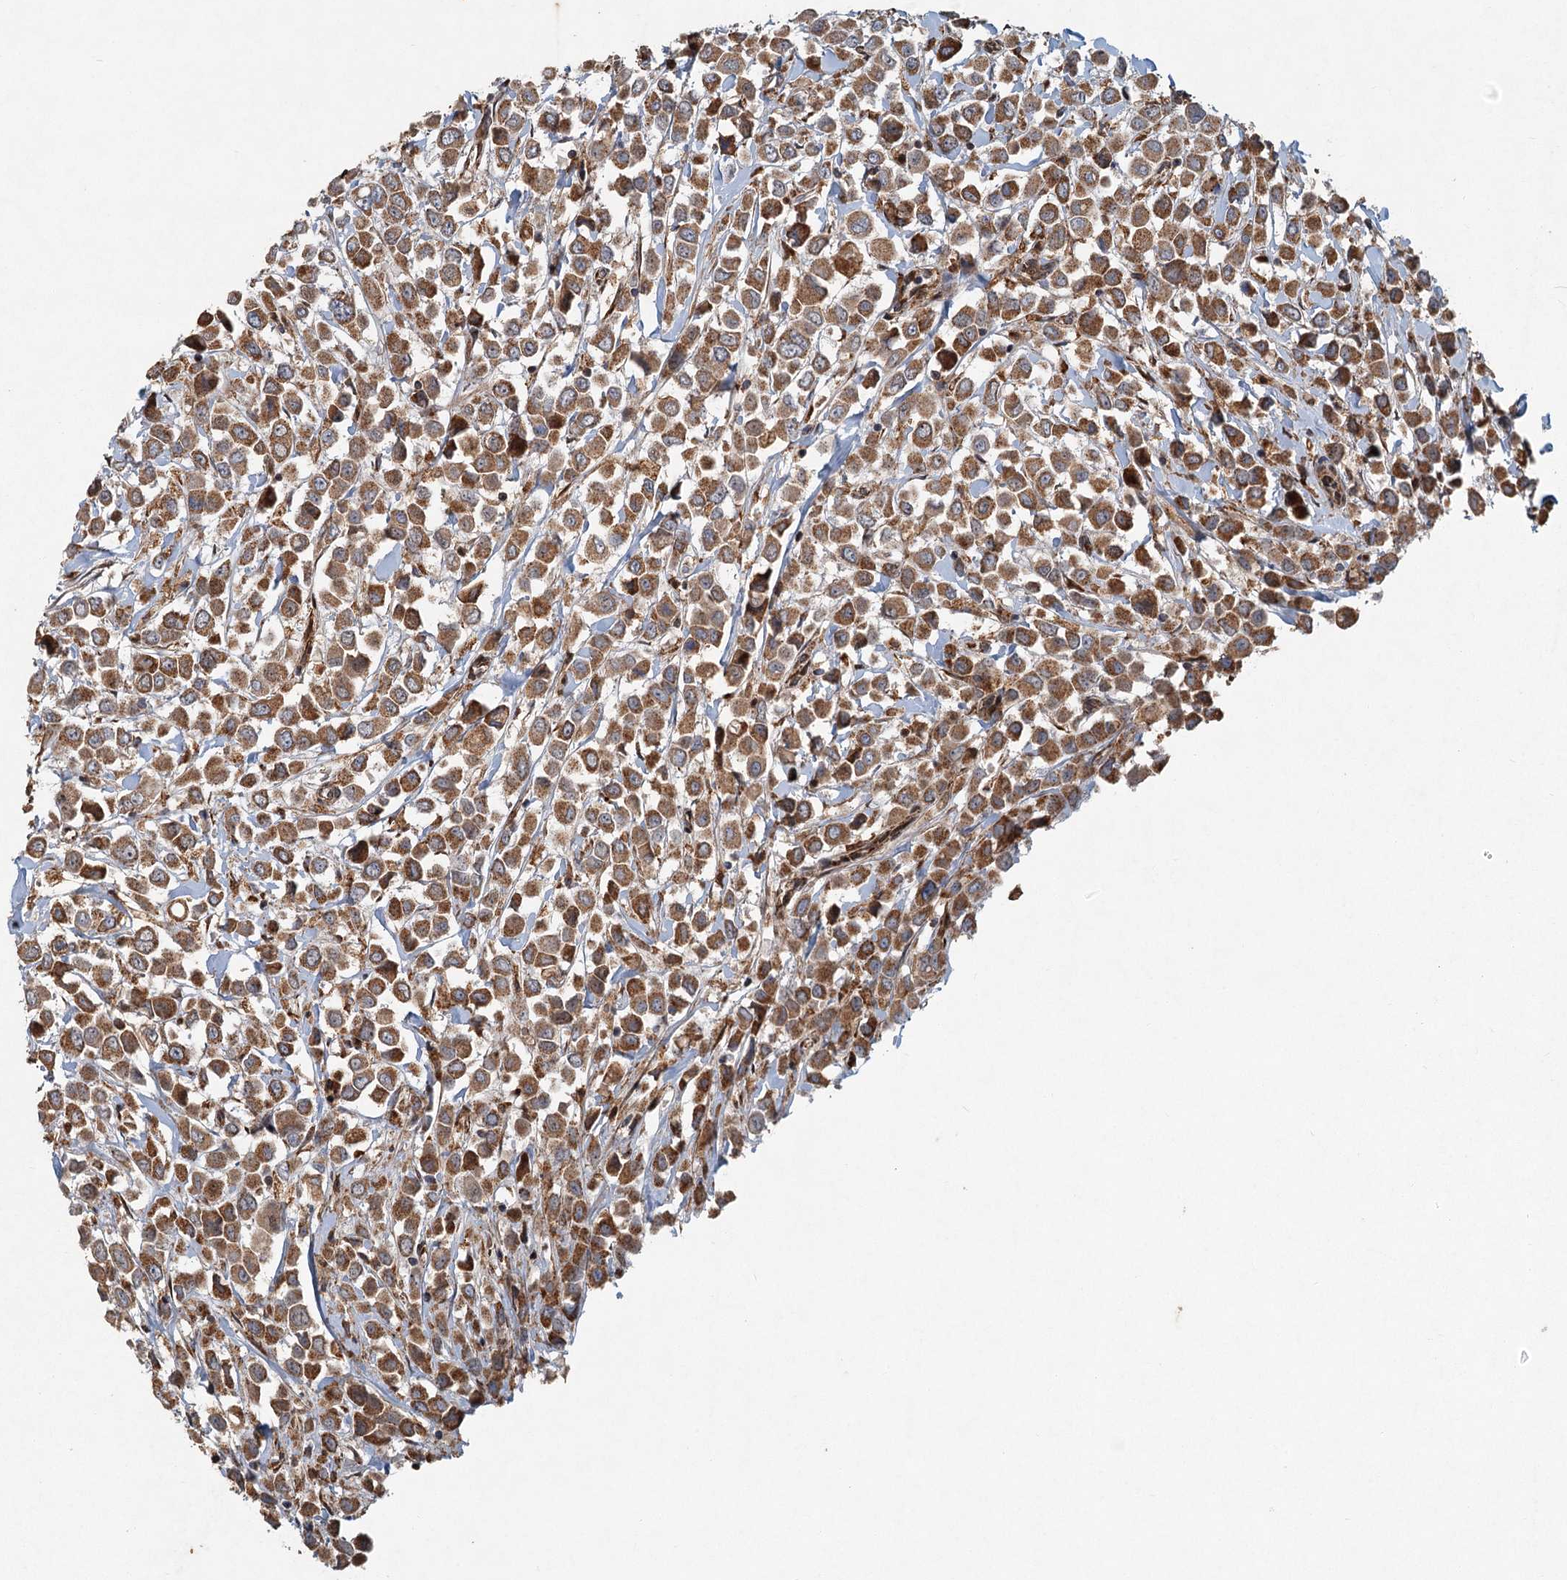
{"staining": {"intensity": "moderate", "quantity": ">75%", "location": "cytoplasmic/membranous"}, "tissue": "breast cancer", "cell_type": "Tumor cells", "image_type": "cancer", "snomed": [{"axis": "morphology", "description": "Duct carcinoma"}, {"axis": "topography", "description": "Breast"}], "caption": "An image of human infiltrating ductal carcinoma (breast) stained for a protein reveals moderate cytoplasmic/membranous brown staining in tumor cells.", "gene": "SRPX2", "patient": {"sex": "female", "age": 61}}